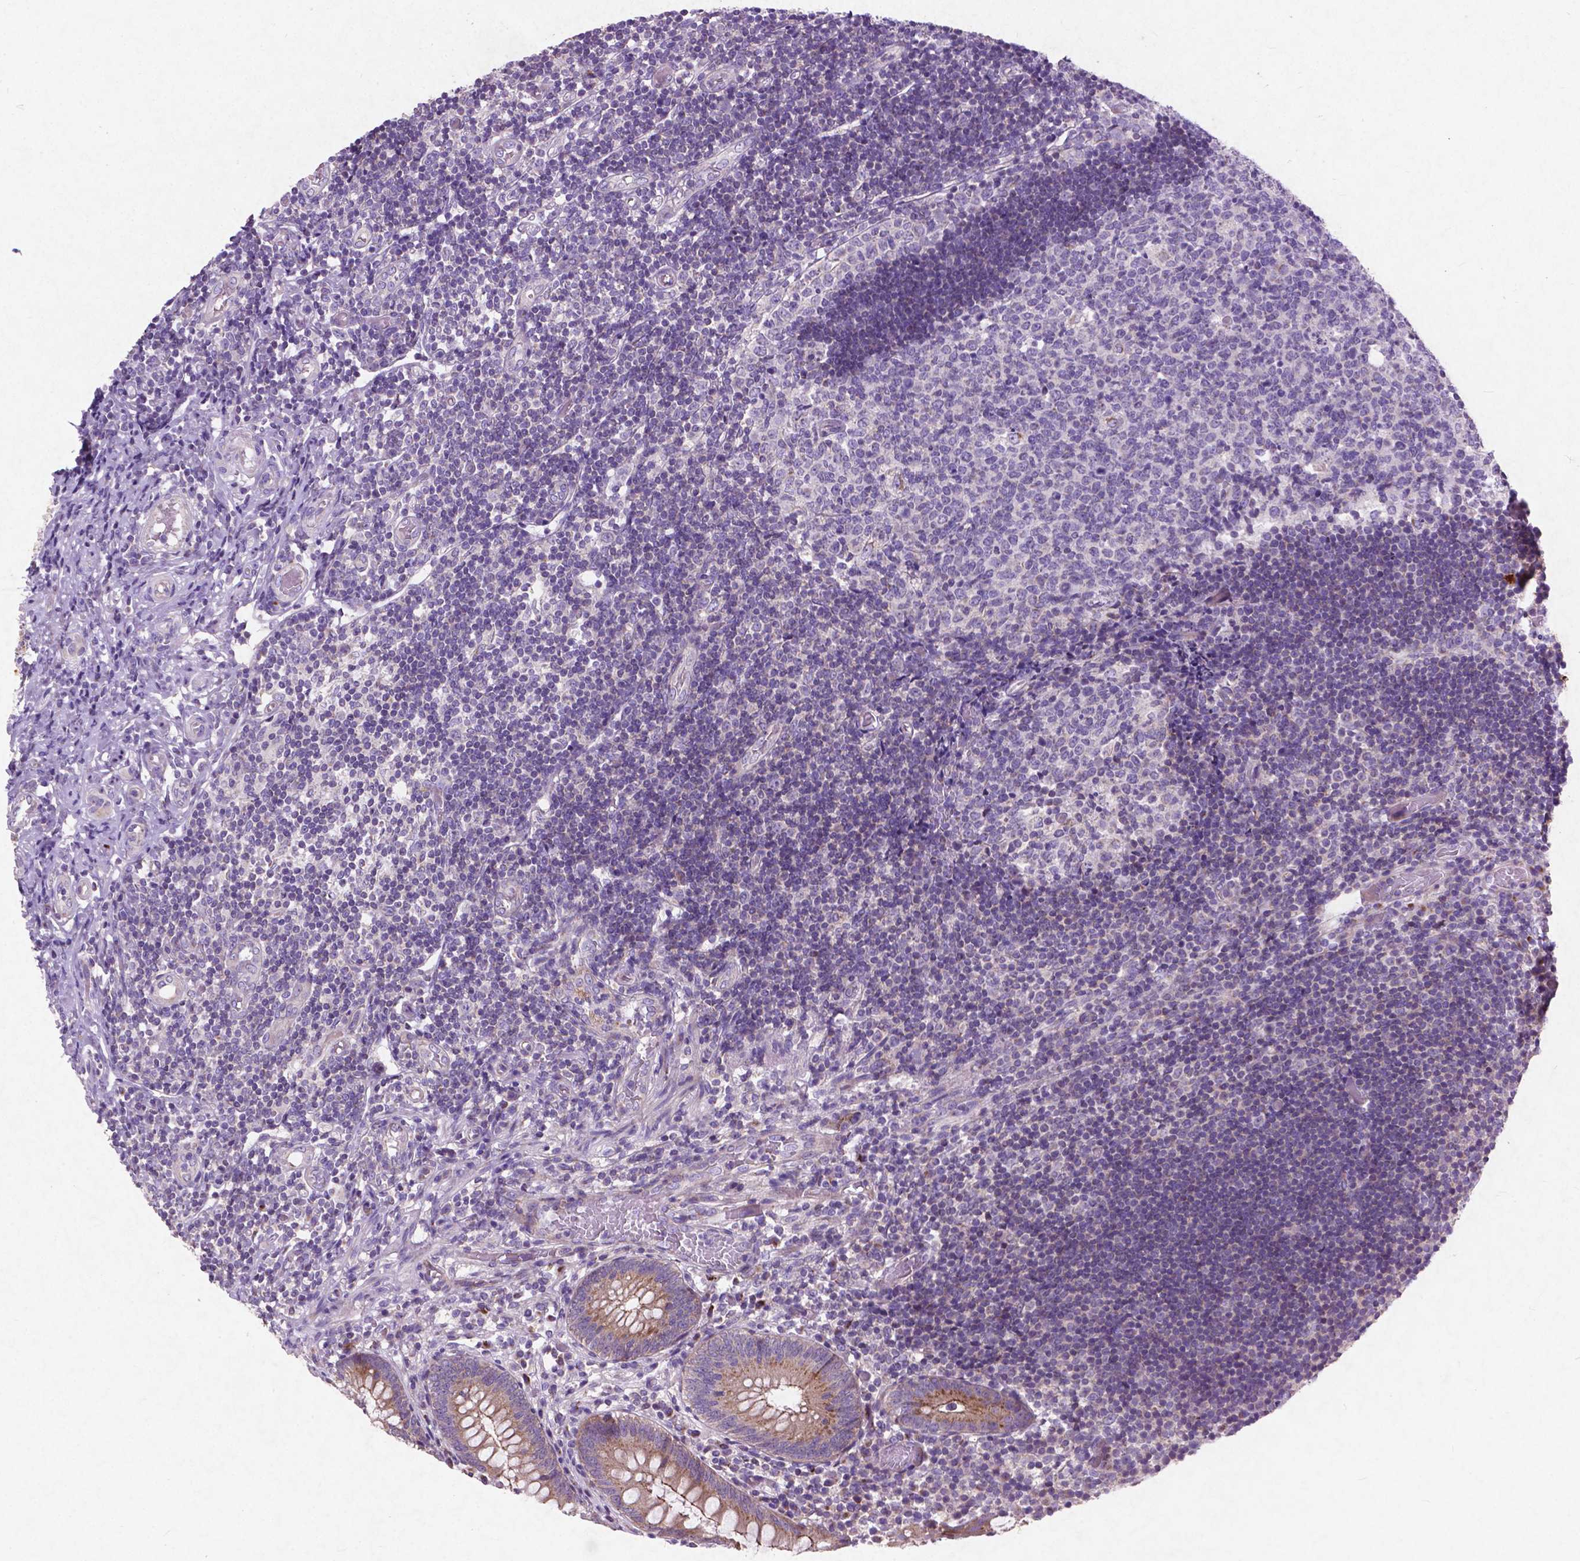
{"staining": {"intensity": "weak", "quantity": ">75%", "location": "cytoplasmic/membranous"}, "tissue": "appendix", "cell_type": "Glandular cells", "image_type": "normal", "snomed": [{"axis": "morphology", "description": "Normal tissue, NOS"}, {"axis": "topography", "description": "Appendix"}], "caption": "Immunohistochemical staining of unremarkable human appendix reveals weak cytoplasmic/membranous protein positivity in about >75% of glandular cells. (brown staining indicates protein expression, while blue staining denotes nuclei).", "gene": "ATG4D", "patient": {"sex": "female", "age": 32}}